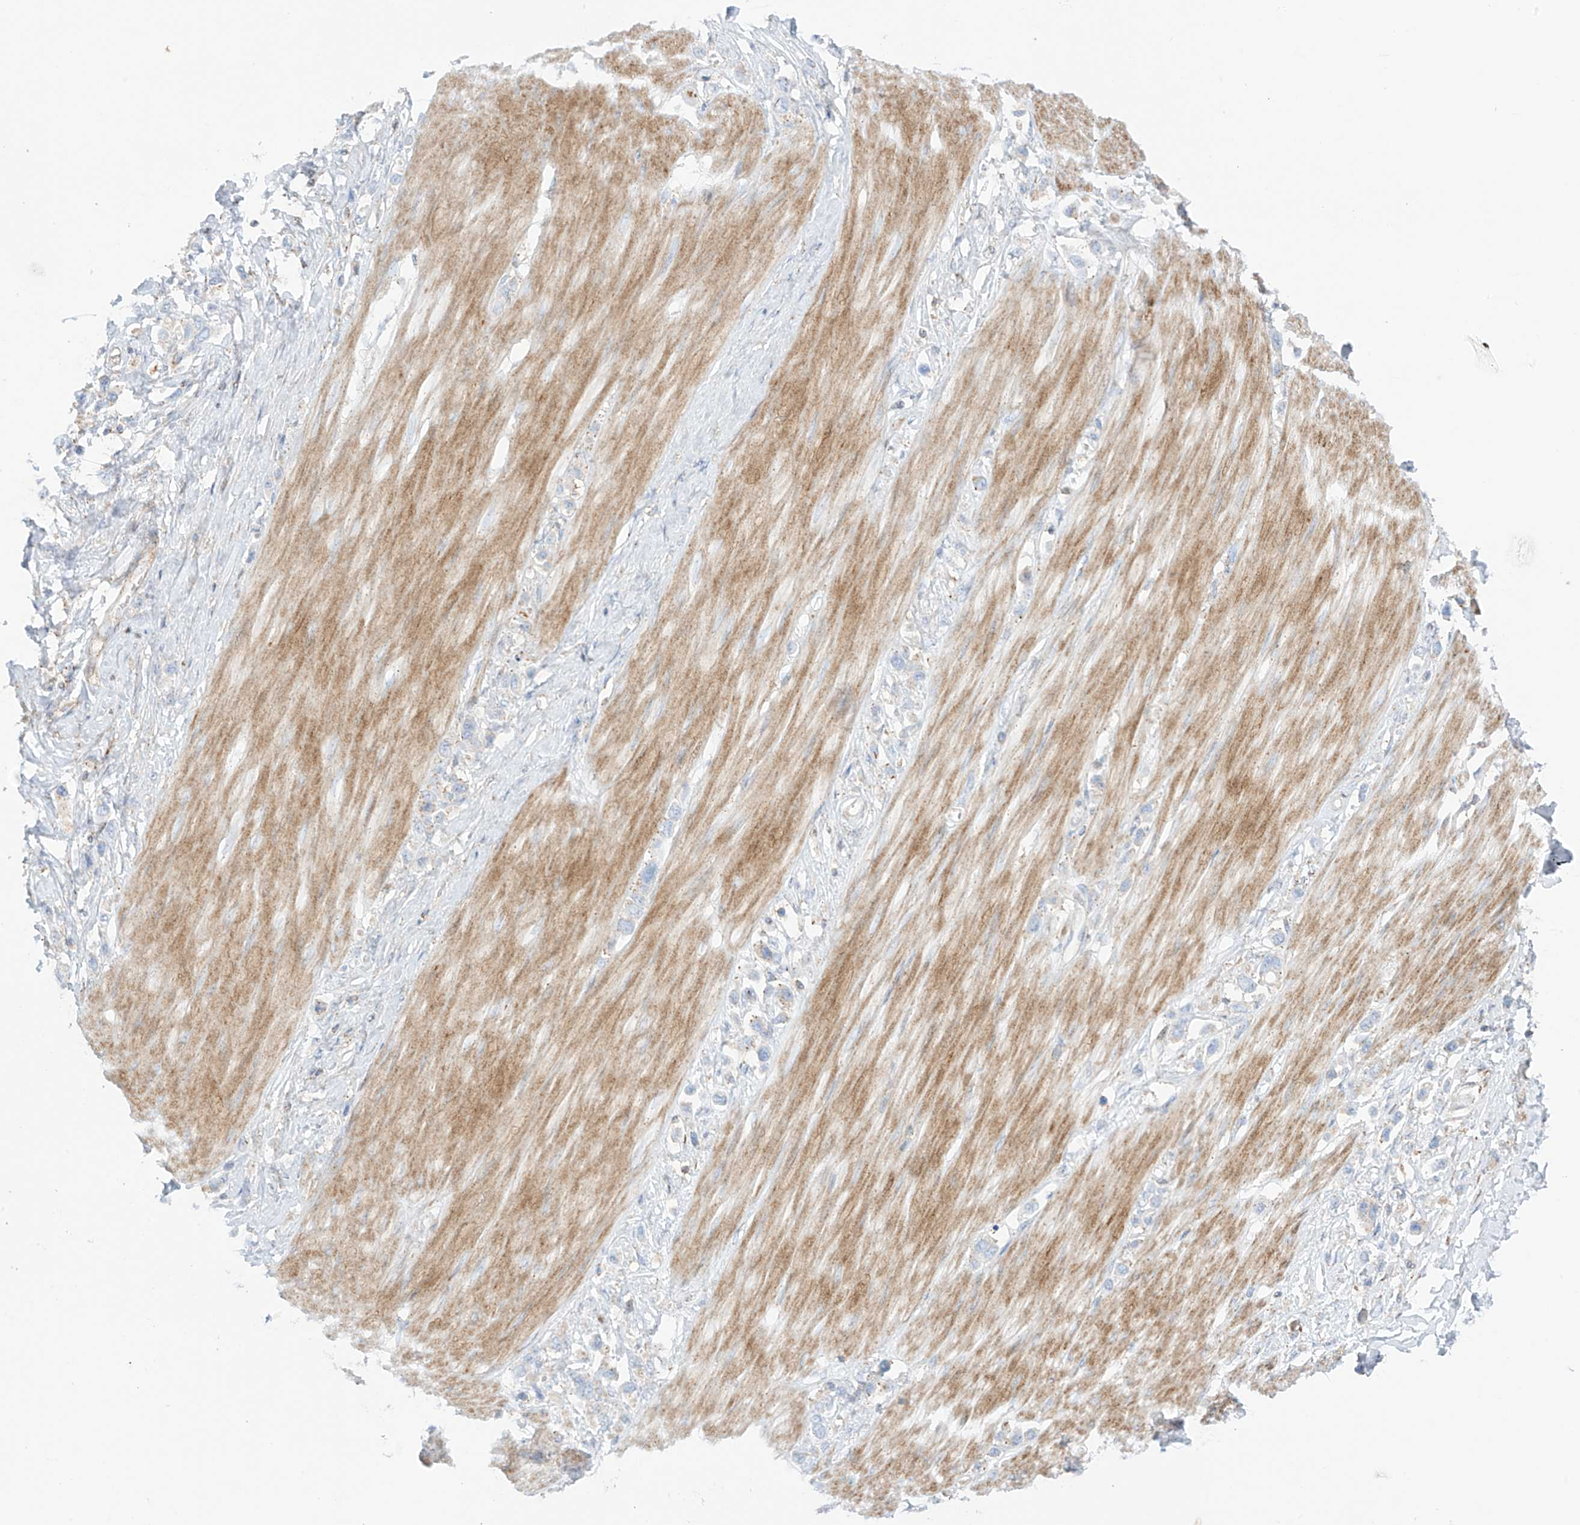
{"staining": {"intensity": "negative", "quantity": "none", "location": "none"}, "tissue": "stomach cancer", "cell_type": "Tumor cells", "image_type": "cancer", "snomed": [{"axis": "morphology", "description": "Adenocarcinoma, NOS"}, {"axis": "topography", "description": "Stomach"}], "caption": "Histopathology image shows no protein positivity in tumor cells of stomach cancer tissue. (DAB (3,3'-diaminobenzidine) IHC with hematoxylin counter stain).", "gene": "XKR3", "patient": {"sex": "female", "age": 65}}